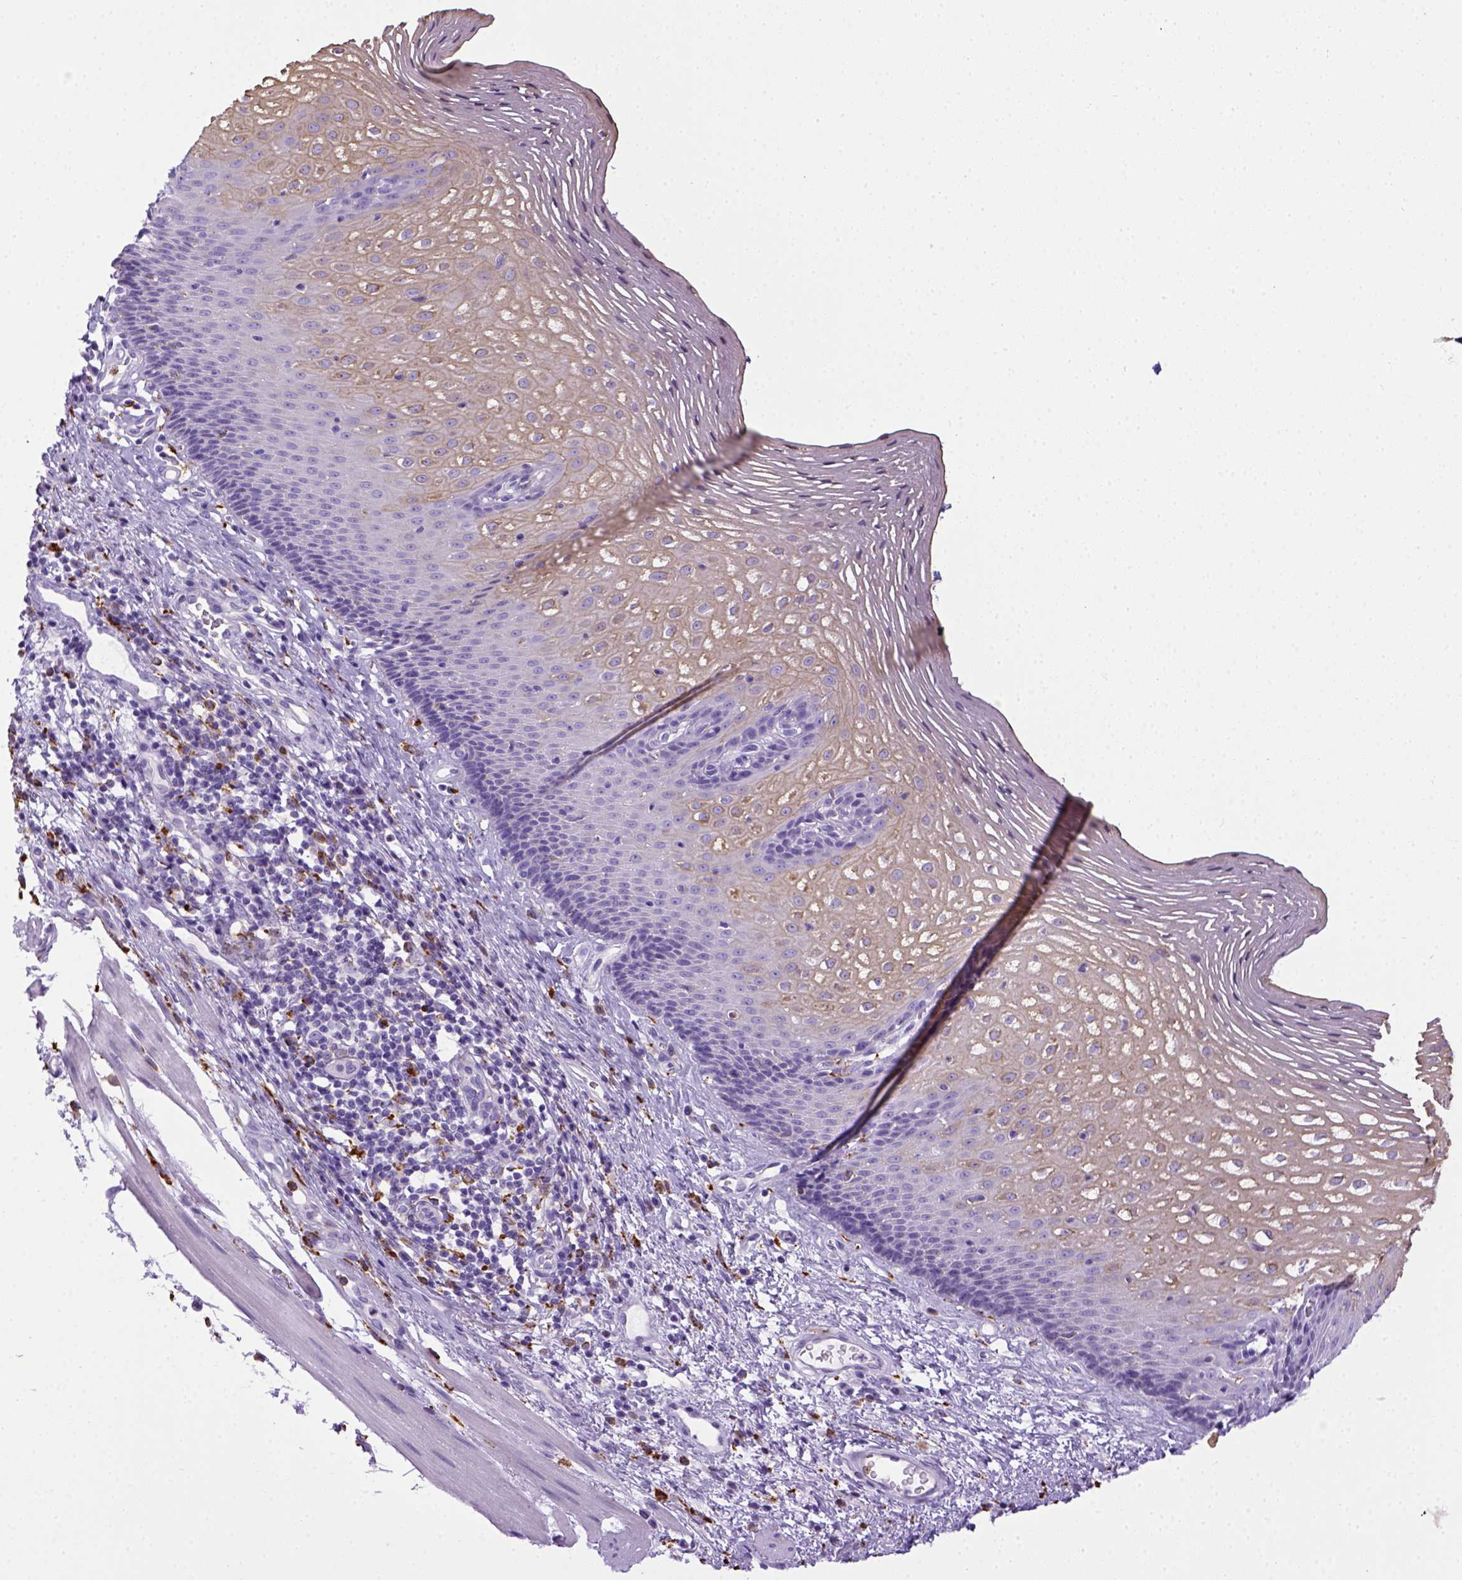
{"staining": {"intensity": "negative", "quantity": "none", "location": "none"}, "tissue": "esophagus", "cell_type": "Squamous epithelial cells", "image_type": "normal", "snomed": [{"axis": "morphology", "description": "Normal tissue, NOS"}, {"axis": "topography", "description": "Esophagus"}], "caption": "Benign esophagus was stained to show a protein in brown. There is no significant staining in squamous epithelial cells. (DAB (3,3'-diaminobenzidine) IHC with hematoxylin counter stain).", "gene": "CD68", "patient": {"sex": "male", "age": 76}}